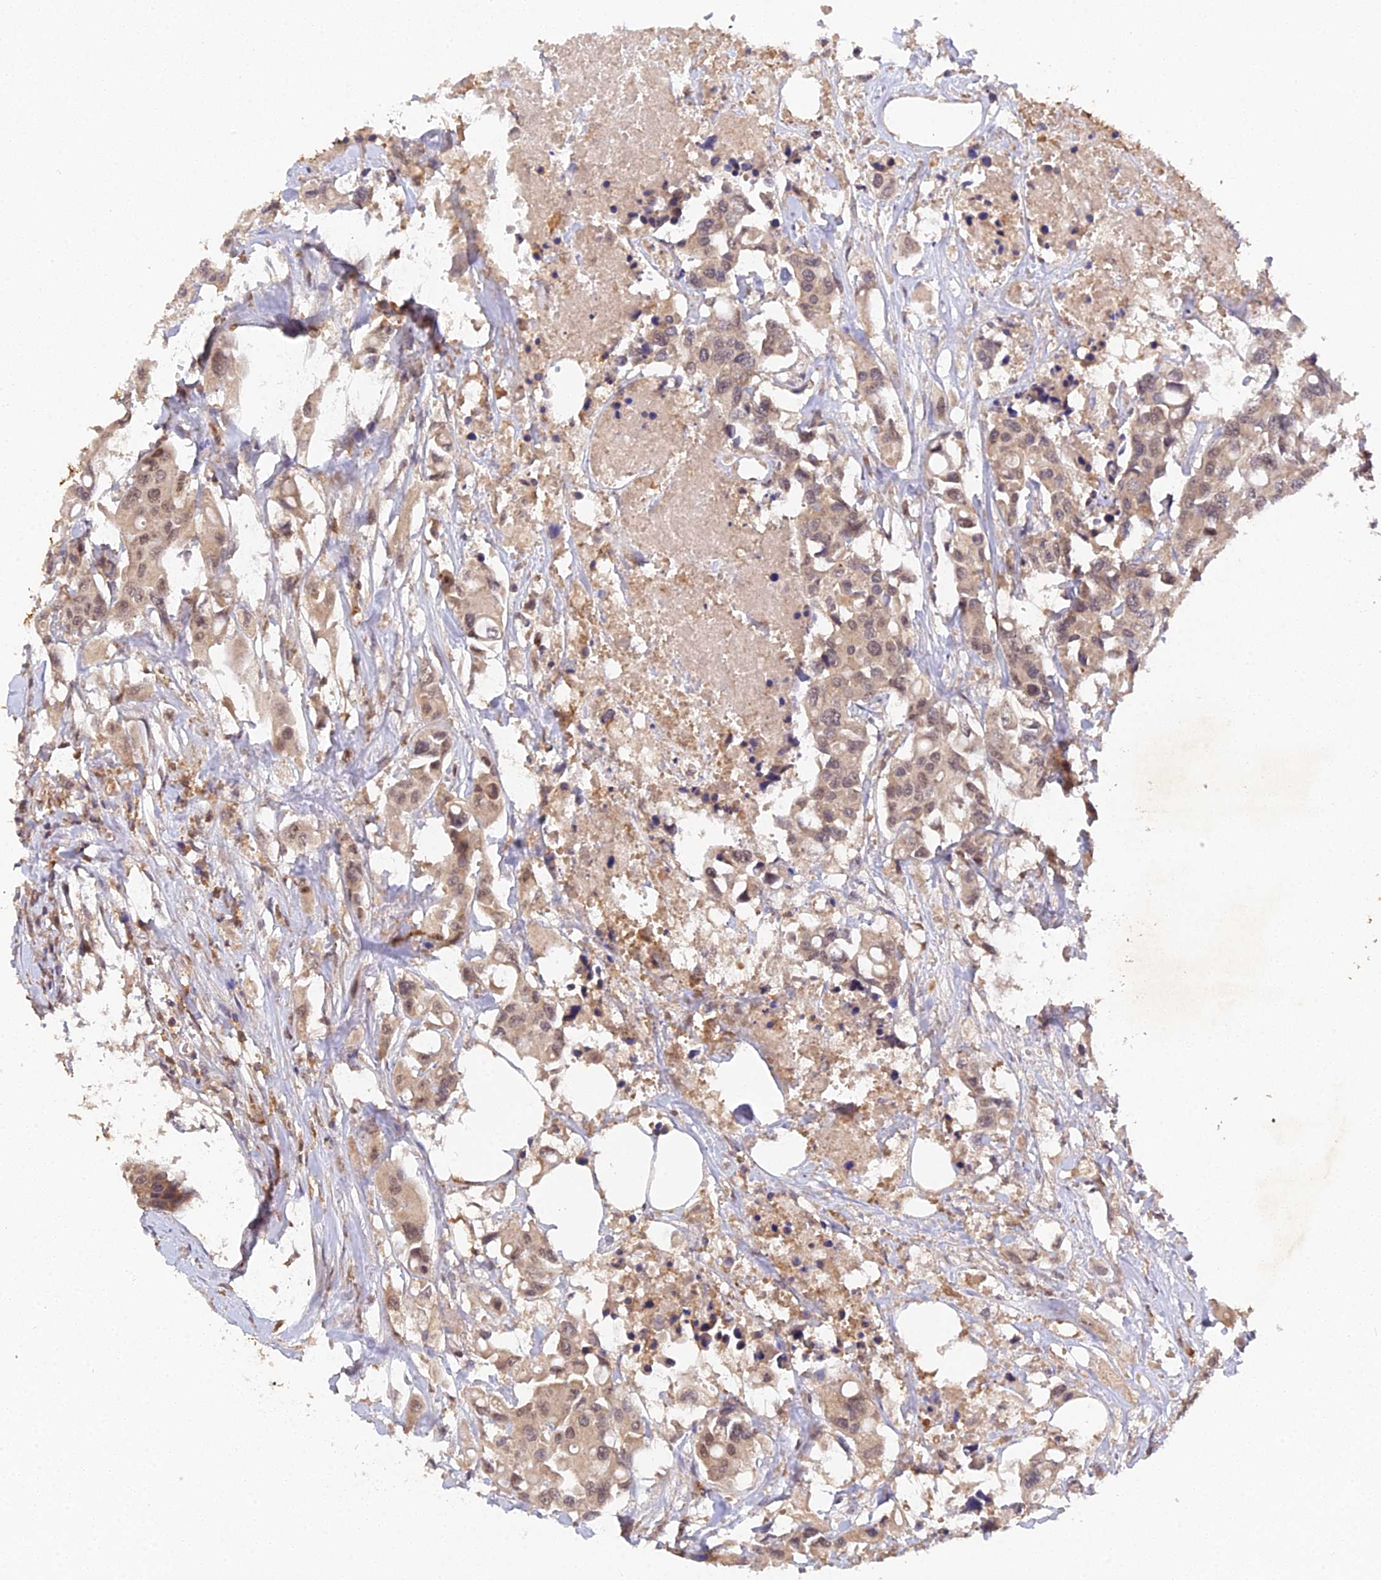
{"staining": {"intensity": "moderate", "quantity": ">75%", "location": "cytoplasmic/membranous,nuclear"}, "tissue": "colorectal cancer", "cell_type": "Tumor cells", "image_type": "cancer", "snomed": [{"axis": "morphology", "description": "Adenocarcinoma, NOS"}, {"axis": "topography", "description": "Colon"}], "caption": "Moderate cytoplasmic/membranous and nuclear protein positivity is seen in approximately >75% of tumor cells in colorectal adenocarcinoma. The staining was performed using DAB (3,3'-diaminobenzidine) to visualize the protein expression in brown, while the nuclei were stained in blue with hematoxylin (Magnification: 20x).", "gene": "TPRX1", "patient": {"sex": "male", "age": 77}}